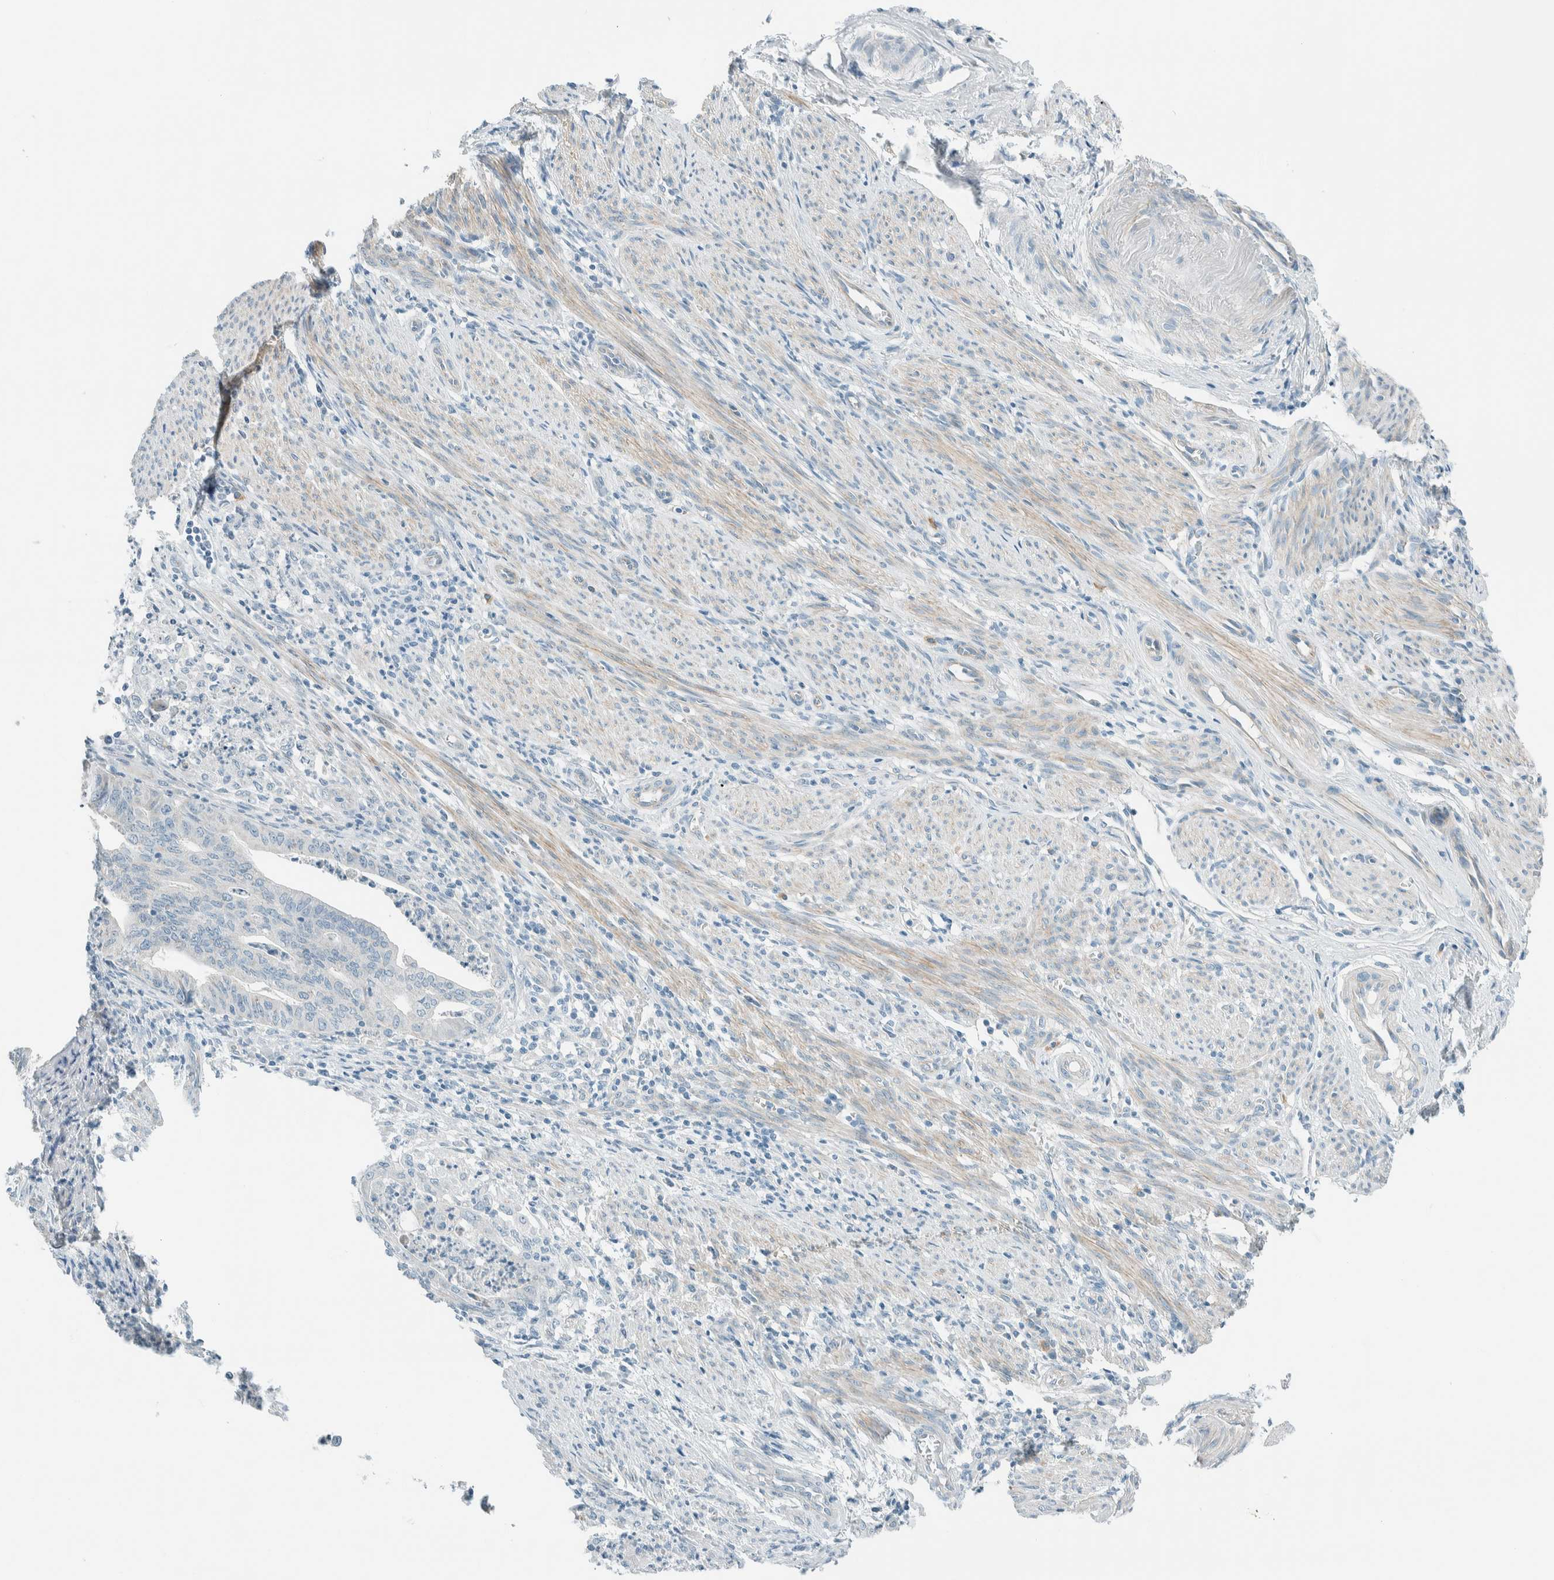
{"staining": {"intensity": "negative", "quantity": "none", "location": "none"}, "tissue": "endometrial cancer", "cell_type": "Tumor cells", "image_type": "cancer", "snomed": [{"axis": "morphology", "description": "Polyp, NOS"}, {"axis": "morphology", "description": "Adenocarcinoma, NOS"}, {"axis": "morphology", "description": "Adenoma, NOS"}, {"axis": "topography", "description": "Endometrium"}], "caption": "This is an immunohistochemistry (IHC) image of human endometrial cancer (adenocarcinoma). There is no expression in tumor cells.", "gene": "SLFN12", "patient": {"sex": "female", "age": 79}}